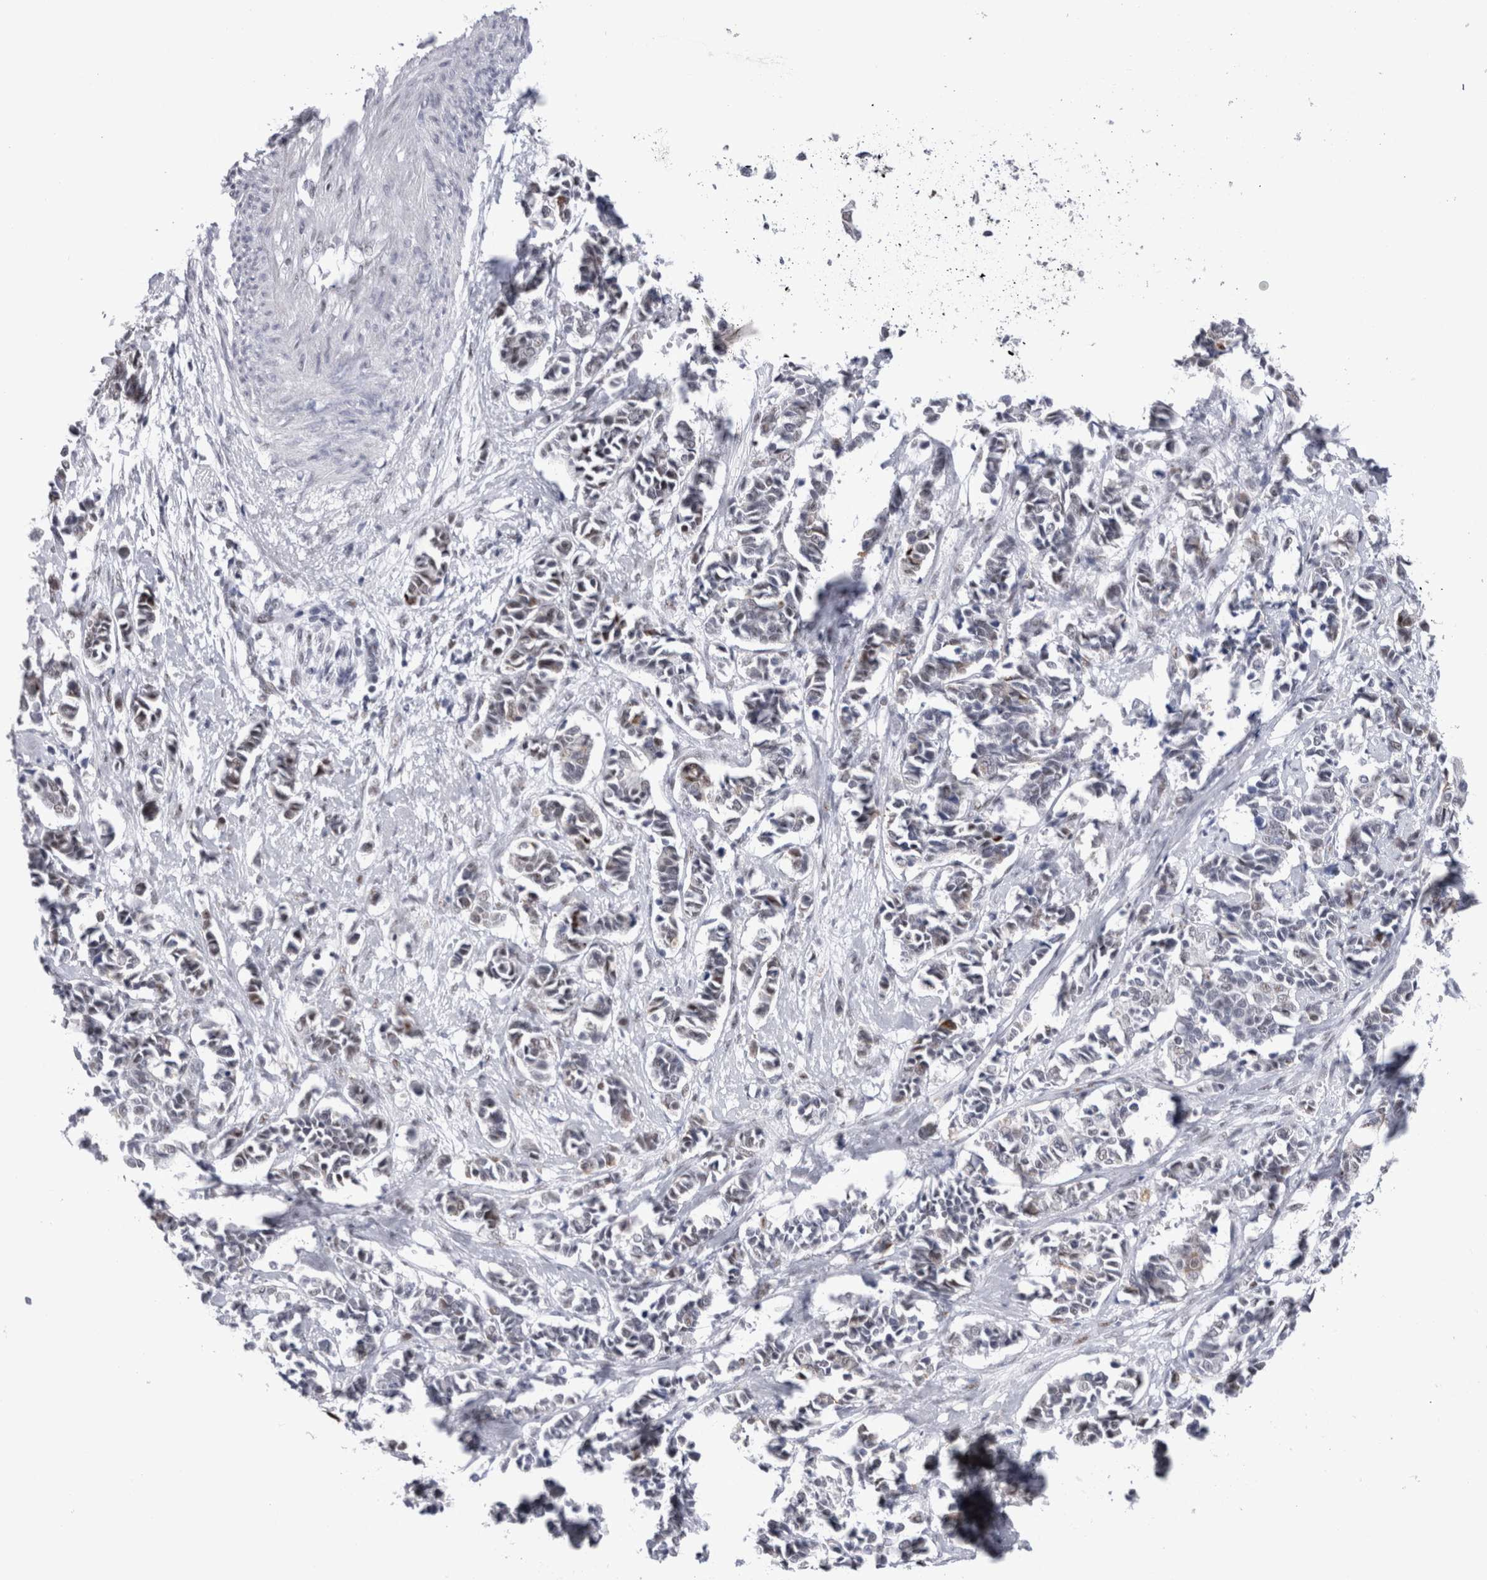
{"staining": {"intensity": "moderate", "quantity": "<25%", "location": "nuclear"}, "tissue": "cervical cancer", "cell_type": "Tumor cells", "image_type": "cancer", "snomed": [{"axis": "morphology", "description": "Normal tissue, NOS"}, {"axis": "morphology", "description": "Squamous cell carcinoma, NOS"}, {"axis": "topography", "description": "Cervix"}], "caption": "Moderate nuclear protein positivity is appreciated in approximately <25% of tumor cells in cervical cancer (squamous cell carcinoma).", "gene": "RBM6", "patient": {"sex": "female", "age": 35}}